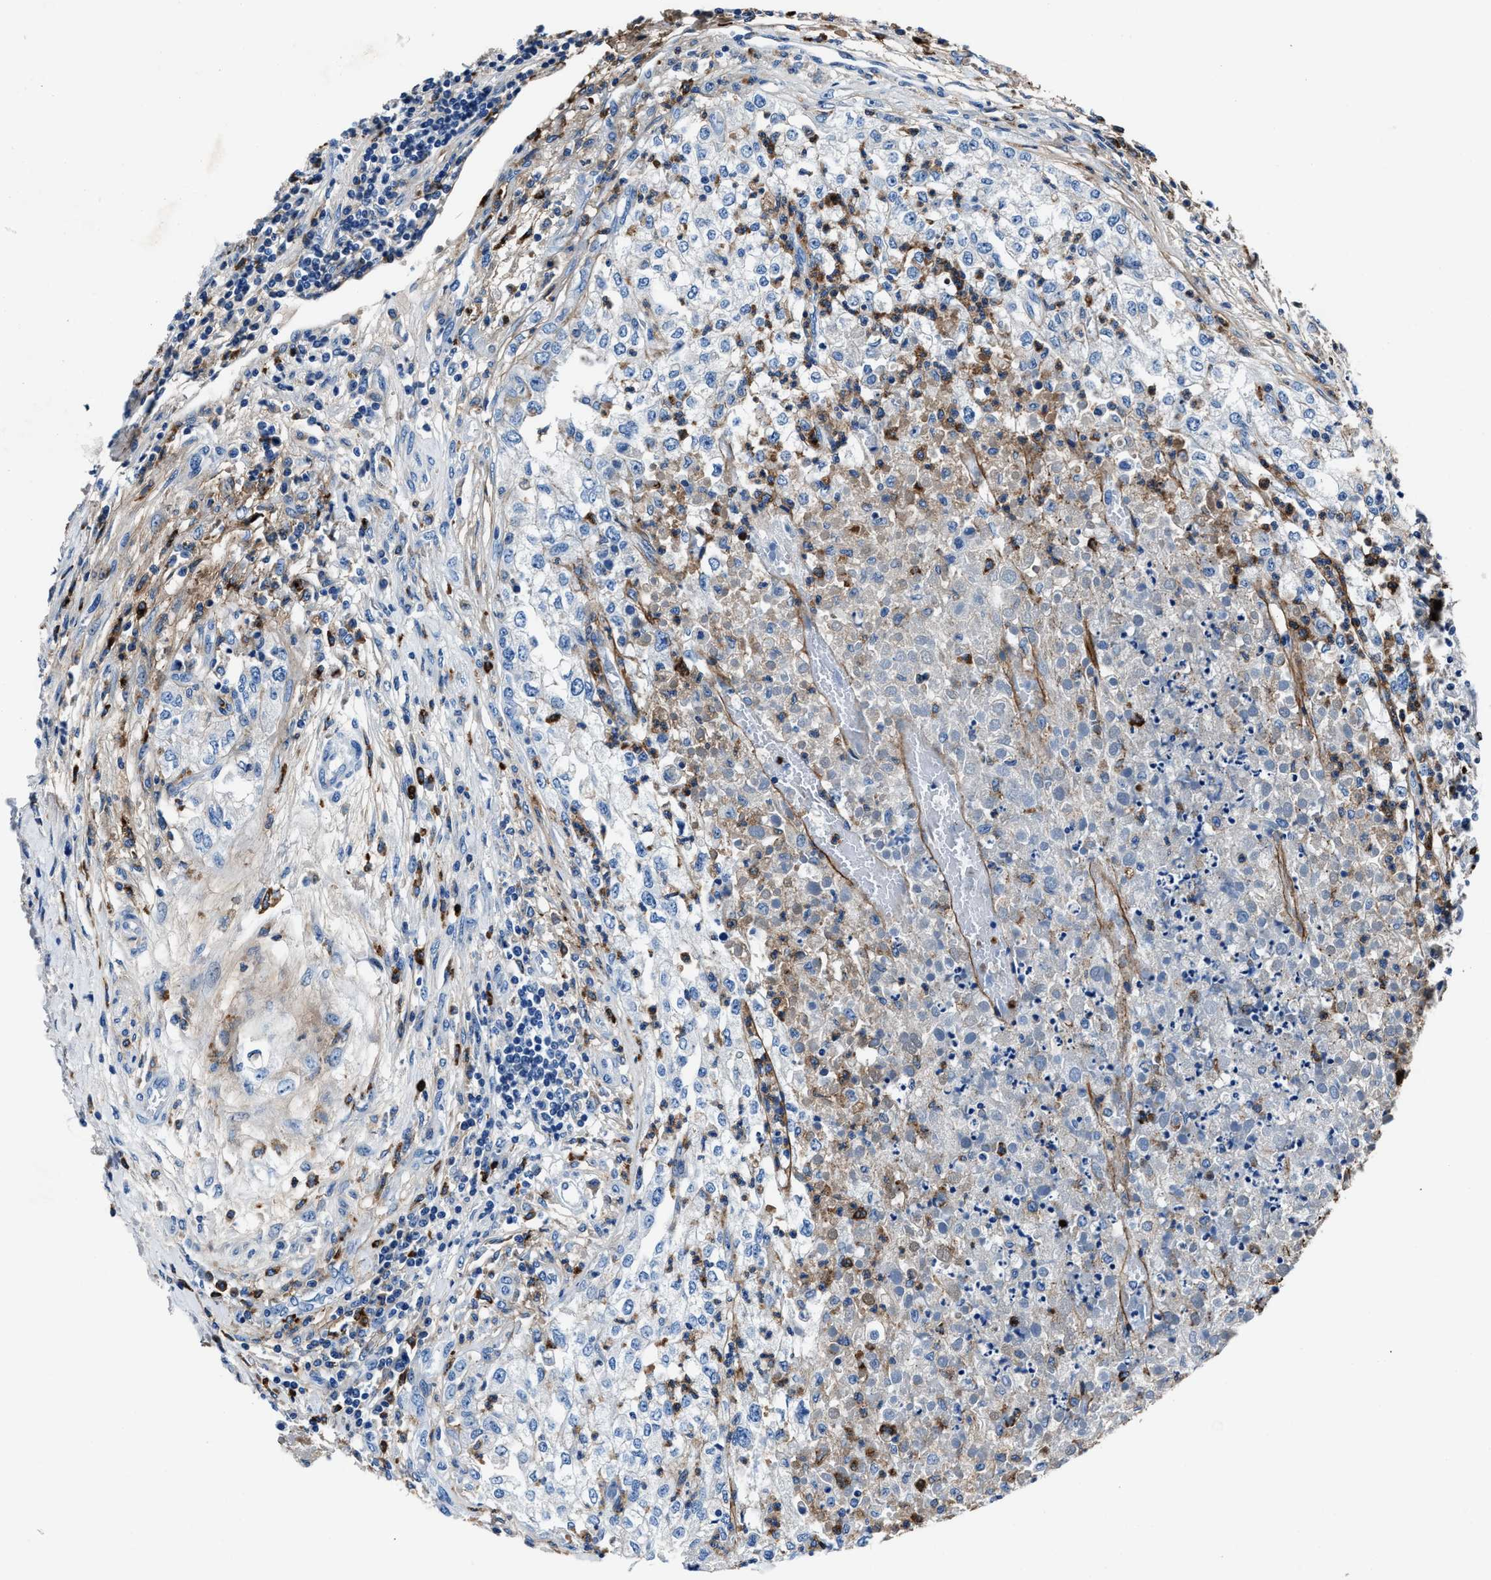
{"staining": {"intensity": "negative", "quantity": "none", "location": "none"}, "tissue": "renal cancer", "cell_type": "Tumor cells", "image_type": "cancer", "snomed": [{"axis": "morphology", "description": "Adenocarcinoma, NOS"}, {"axis": "topography", "description": "Kidney"}], "caption": "Immunohistochemistry photomicrograph of neoplastic tissue: human renal adenocarcinoma stained with DAB (3,3'-diaminobenzidine) exhibits no significant protein positivity in tumor cells. The staining is performed using DAB brown chromogen with nuclei counter-stained in using hematoxylin.", "gene": "FGL2", "patient": {"sex": "female", "age": 54}}